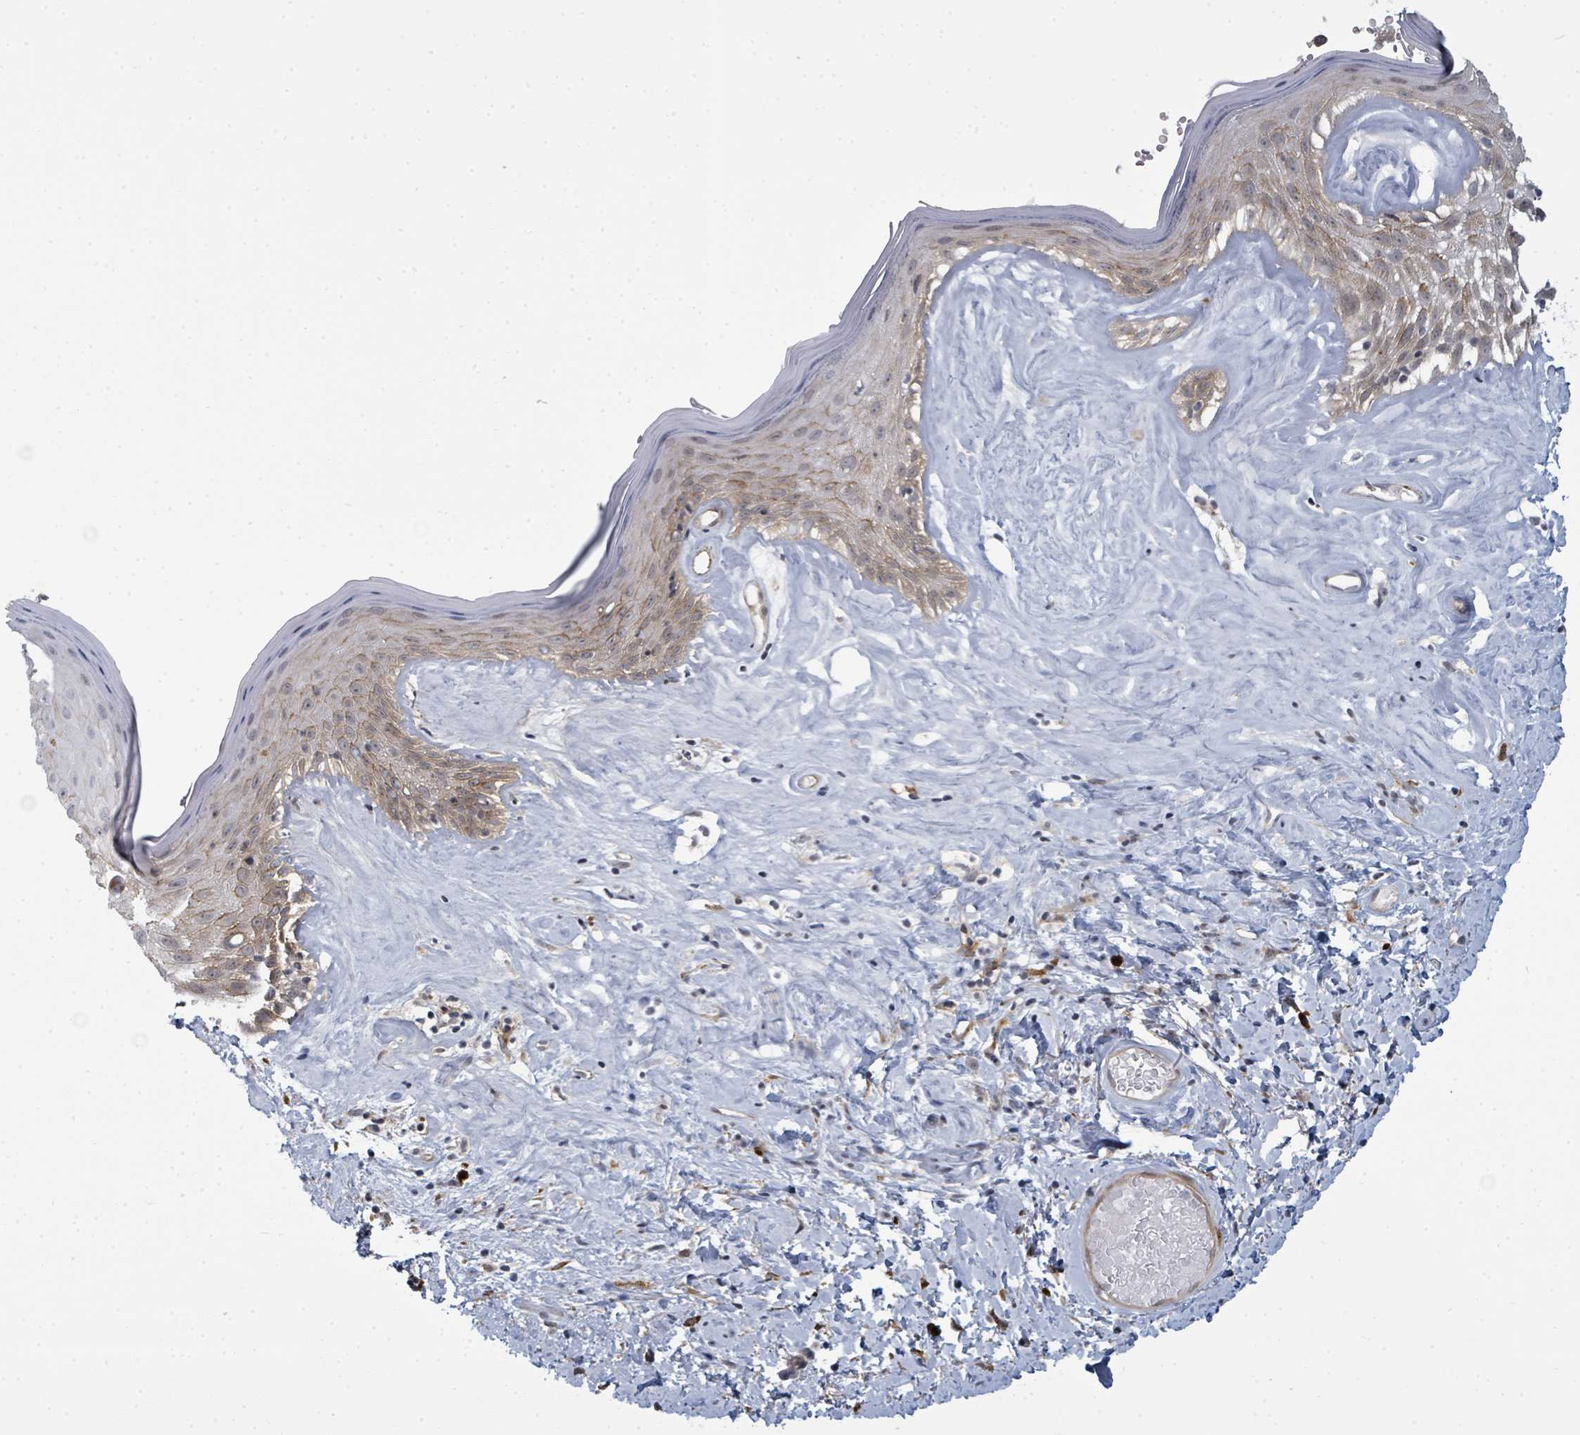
{"staining": {"intensity": "moderate", "quantity": "25%-75%", "location": "cytoplasmic/membranous,nuclear"}, "tissue": "skin", "cell_type": "Epidermal cells", "image_type": "normal", "snomed": [{"axis": "morphology", "description": "Normal tissue, NOS"}, {"axis": "morphology", "description": "Inflammation, NOS"}, {"axis": "topography", "description": "Vulva"}], "caption": "The immunohistochemical stain labels moderate cytoplasmic/membranous,nuclear staining in epidermal cells of unremarkable skin. Nuclei are stained in blue.", "gene": "PSMG2", "patient": {"sex": "female", "age": 86}}